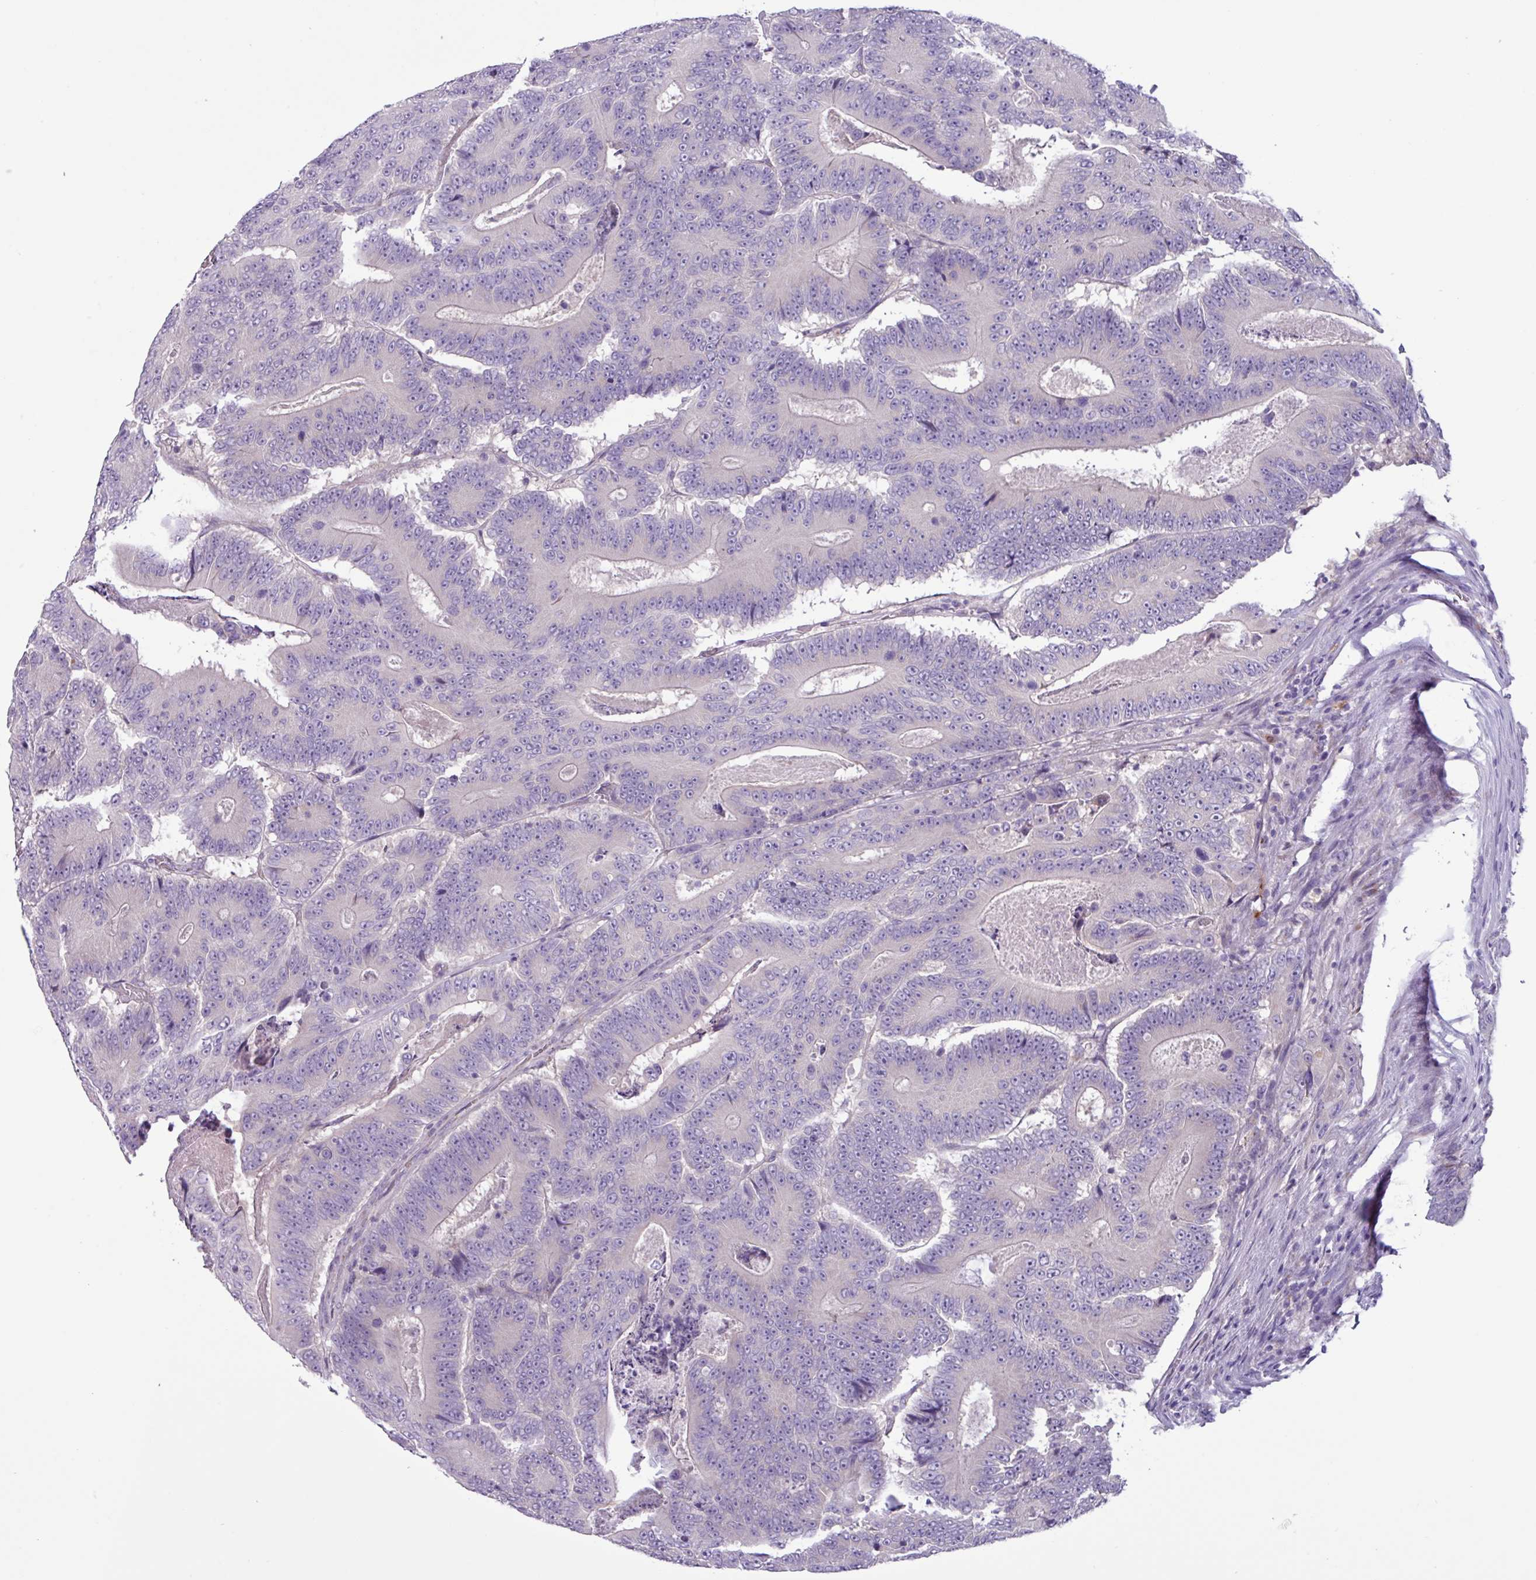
{"staining": {"intensity": "negative", "quantity": "none", "location": "none"}, "tissue": "colorectal cancer", "cell_type": "Tumor cells", "image_type": "cancer", "snomed": [{"axis": "morphology", "description": "Adenocarcinoma, NOS"}, {"axis": "topography", "description": "Colon"}], "caption": "The image exhibits no staining of tumor cells in colorectal cancer.", "gene": "STIMATE", "patient": {"sex": "male", "age": 83}}